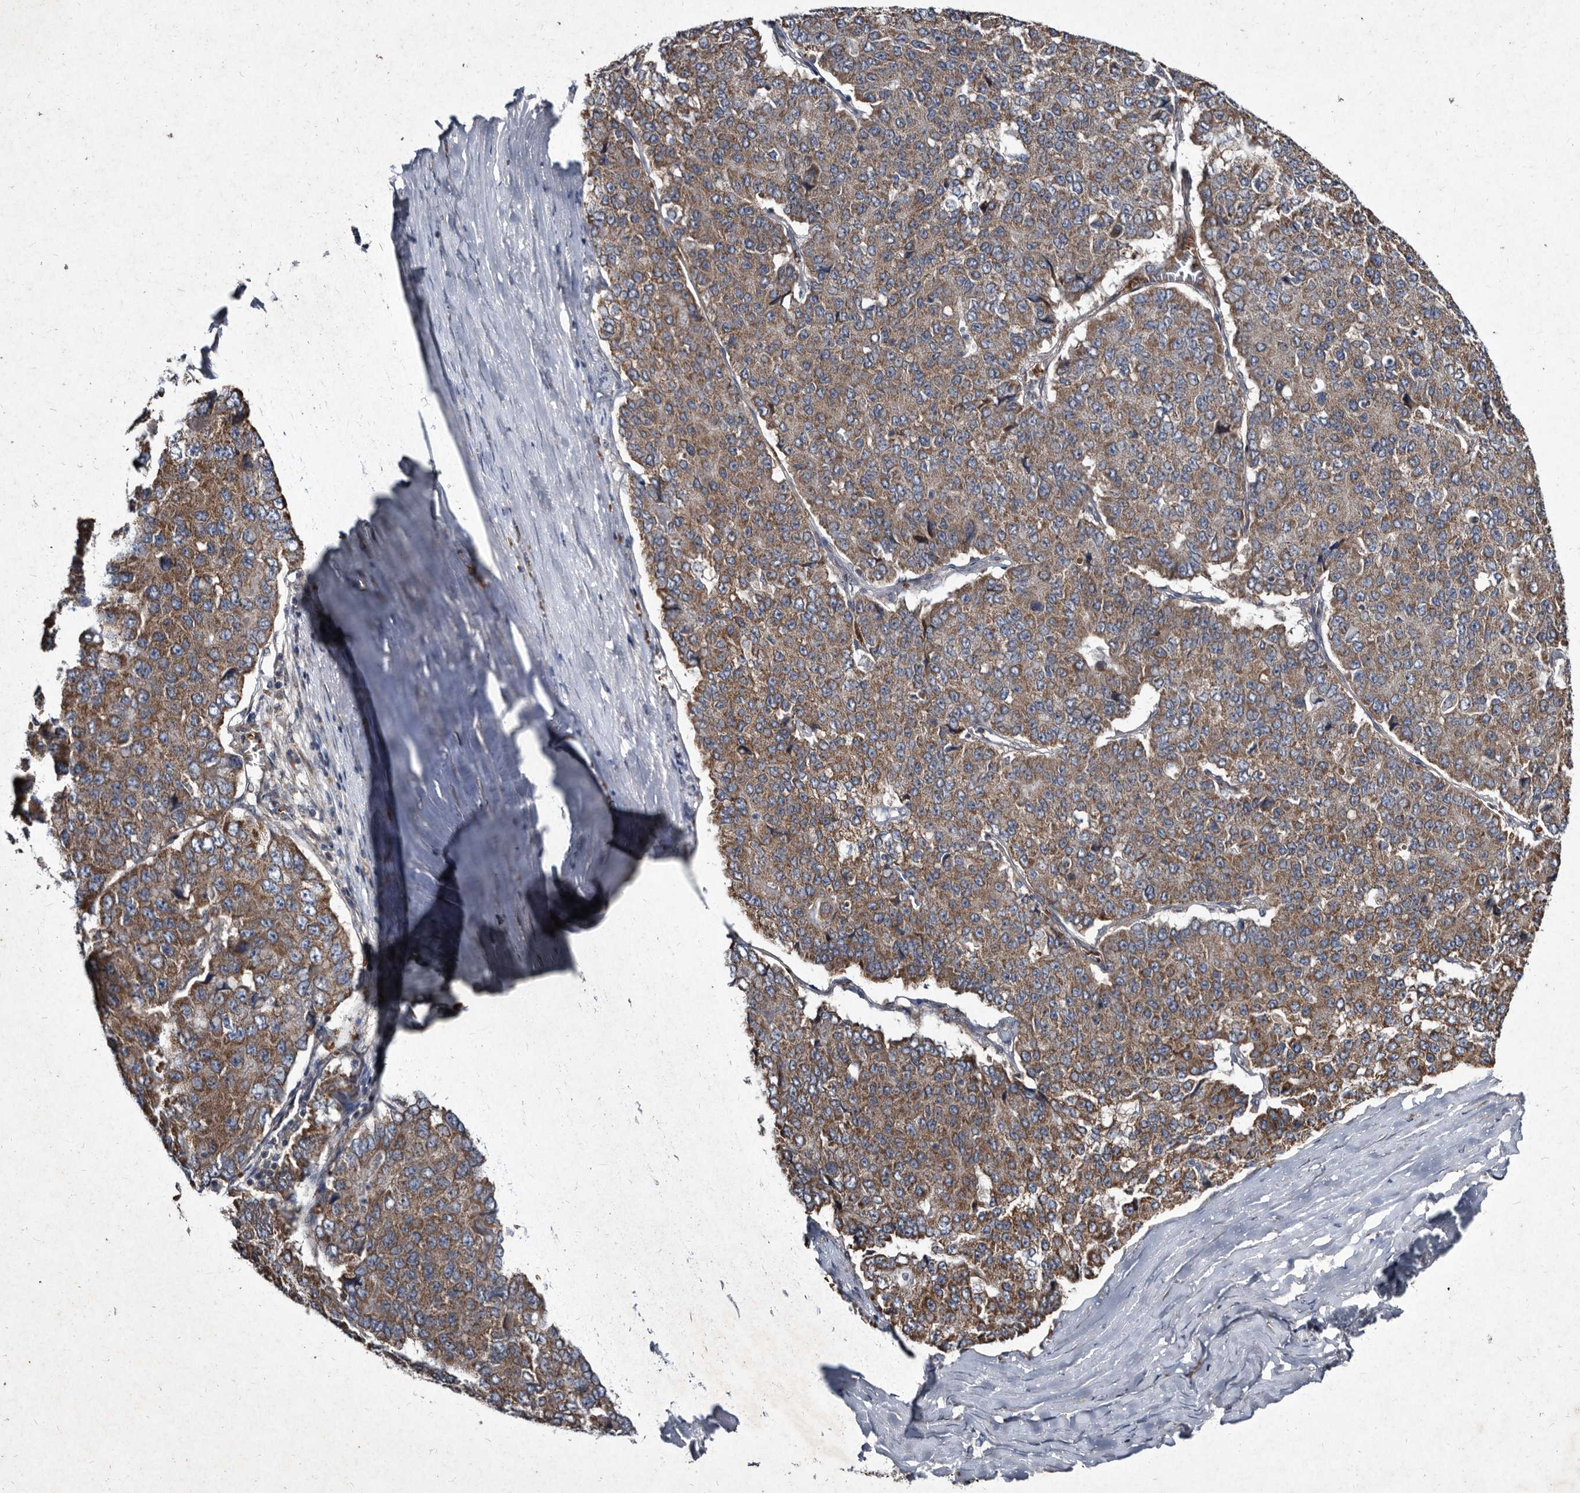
{"staining": {"intensity": "moderate", "quantity": ">75%", "location": "cytoplasmic/membranous"}, "tissue": "pancreatic cancer", "cell_type": "Tumor cells", "image_type": "cancer", "snomed": [{"axis": "morphology", "description": "Adenocarcinoma, NOS"}, {"axis": "topography", "description": "Pancreas"}], "caption": "Approximately >75% of tumor cells in pancreatic cancer (adenocarcinoma) display moderate cytoplasmic/membranous protein expression as visualized by brown immunohistochemical staining.", "gene": "YPEL3", "patient": {"sex": "male", "age": 50}}